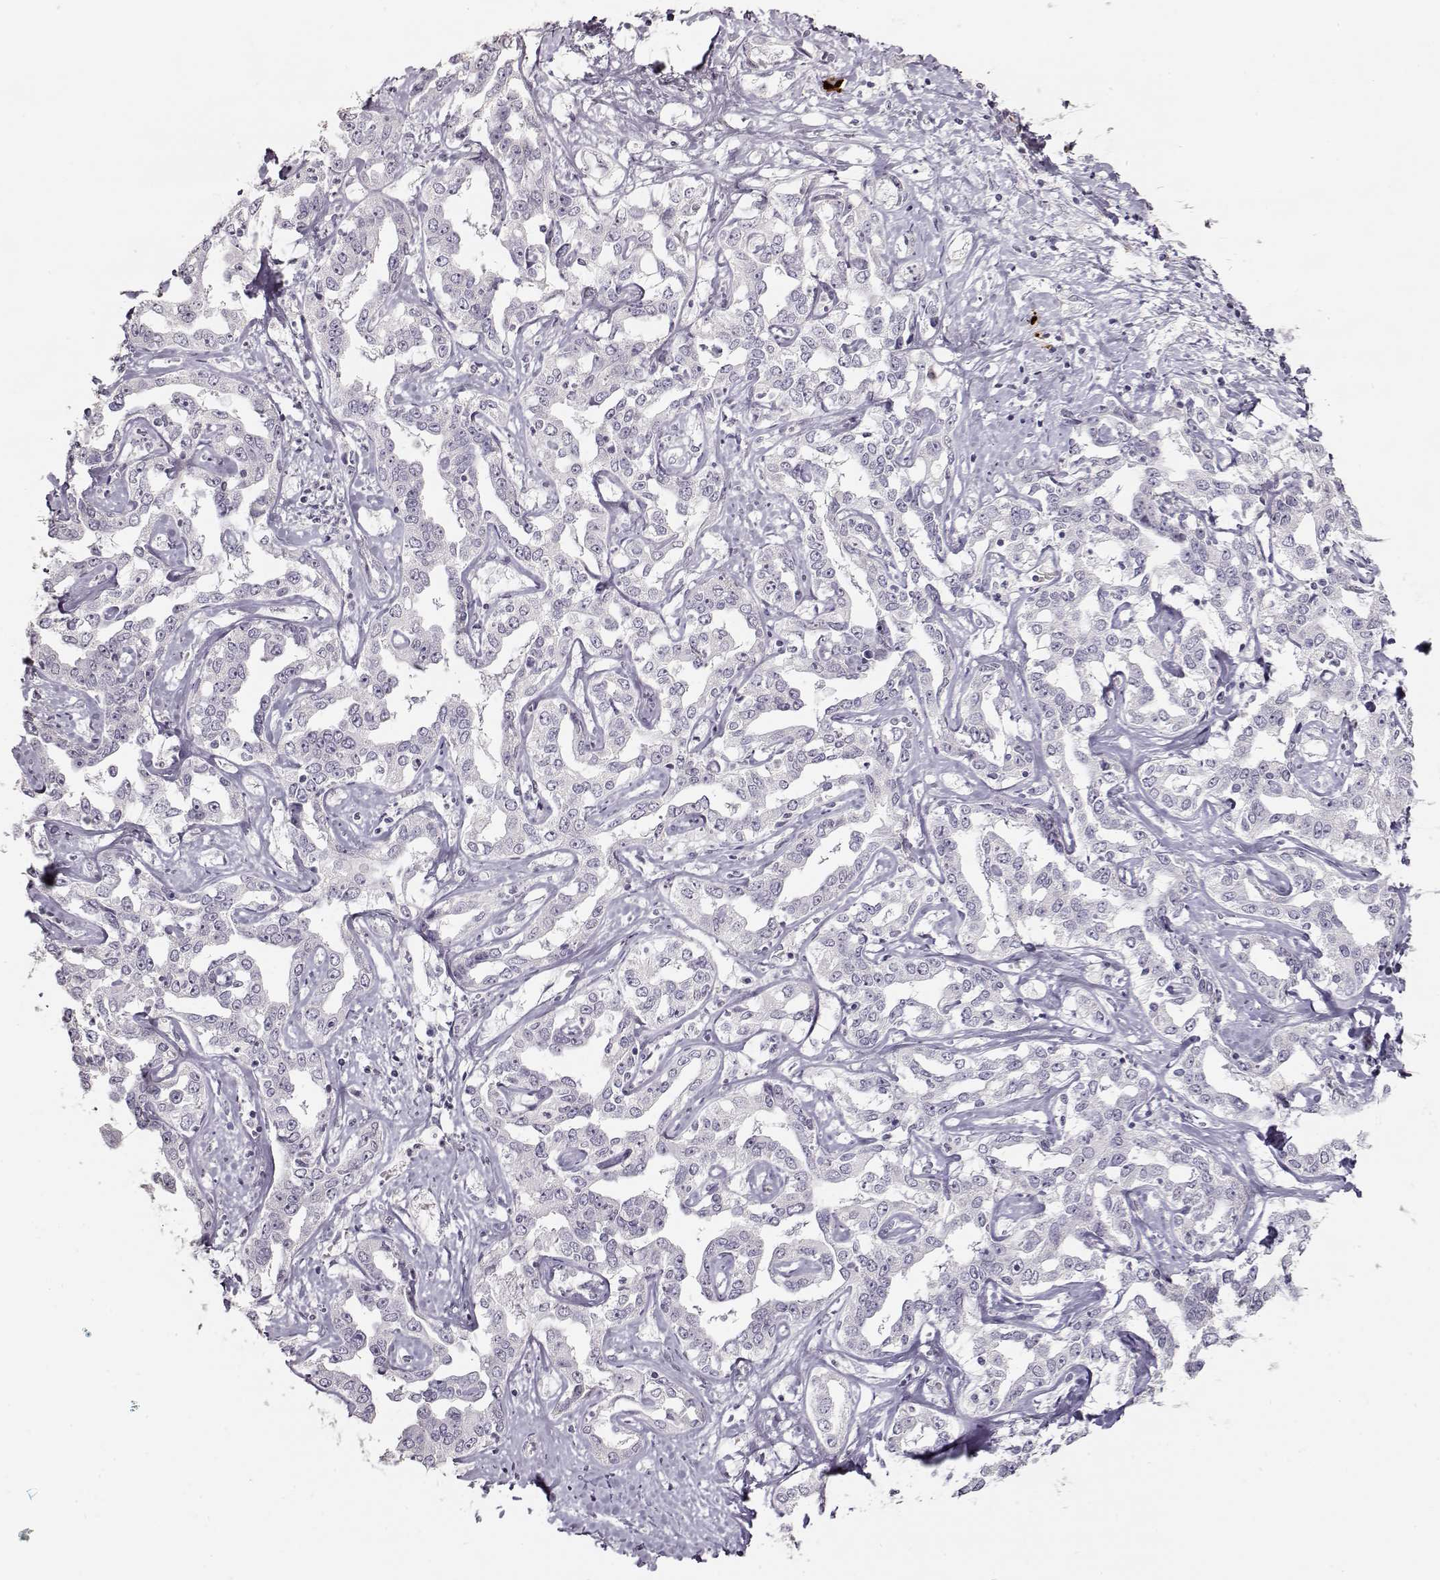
{"staining": {"intensity": "negative", "quantity": "none", "location": "none"}, "tissue": "liver cancer", "cell_type": "Tumor cells", "image_type": "cancer", "snomed": [{"axis": "morphology", "description": "Cholangiocarcinoma"}, {"axis": "topography", "description": "Liver"}], "caption": "This histopathology image is of liver cancer (cholangiocarcinoma) stained with IHC to label a protein in brown with the nuclei are counter-stained blue. There is no staining in tumor cells.", "gene": "S100B", "patient": {"sex": "male", "age": 59}}